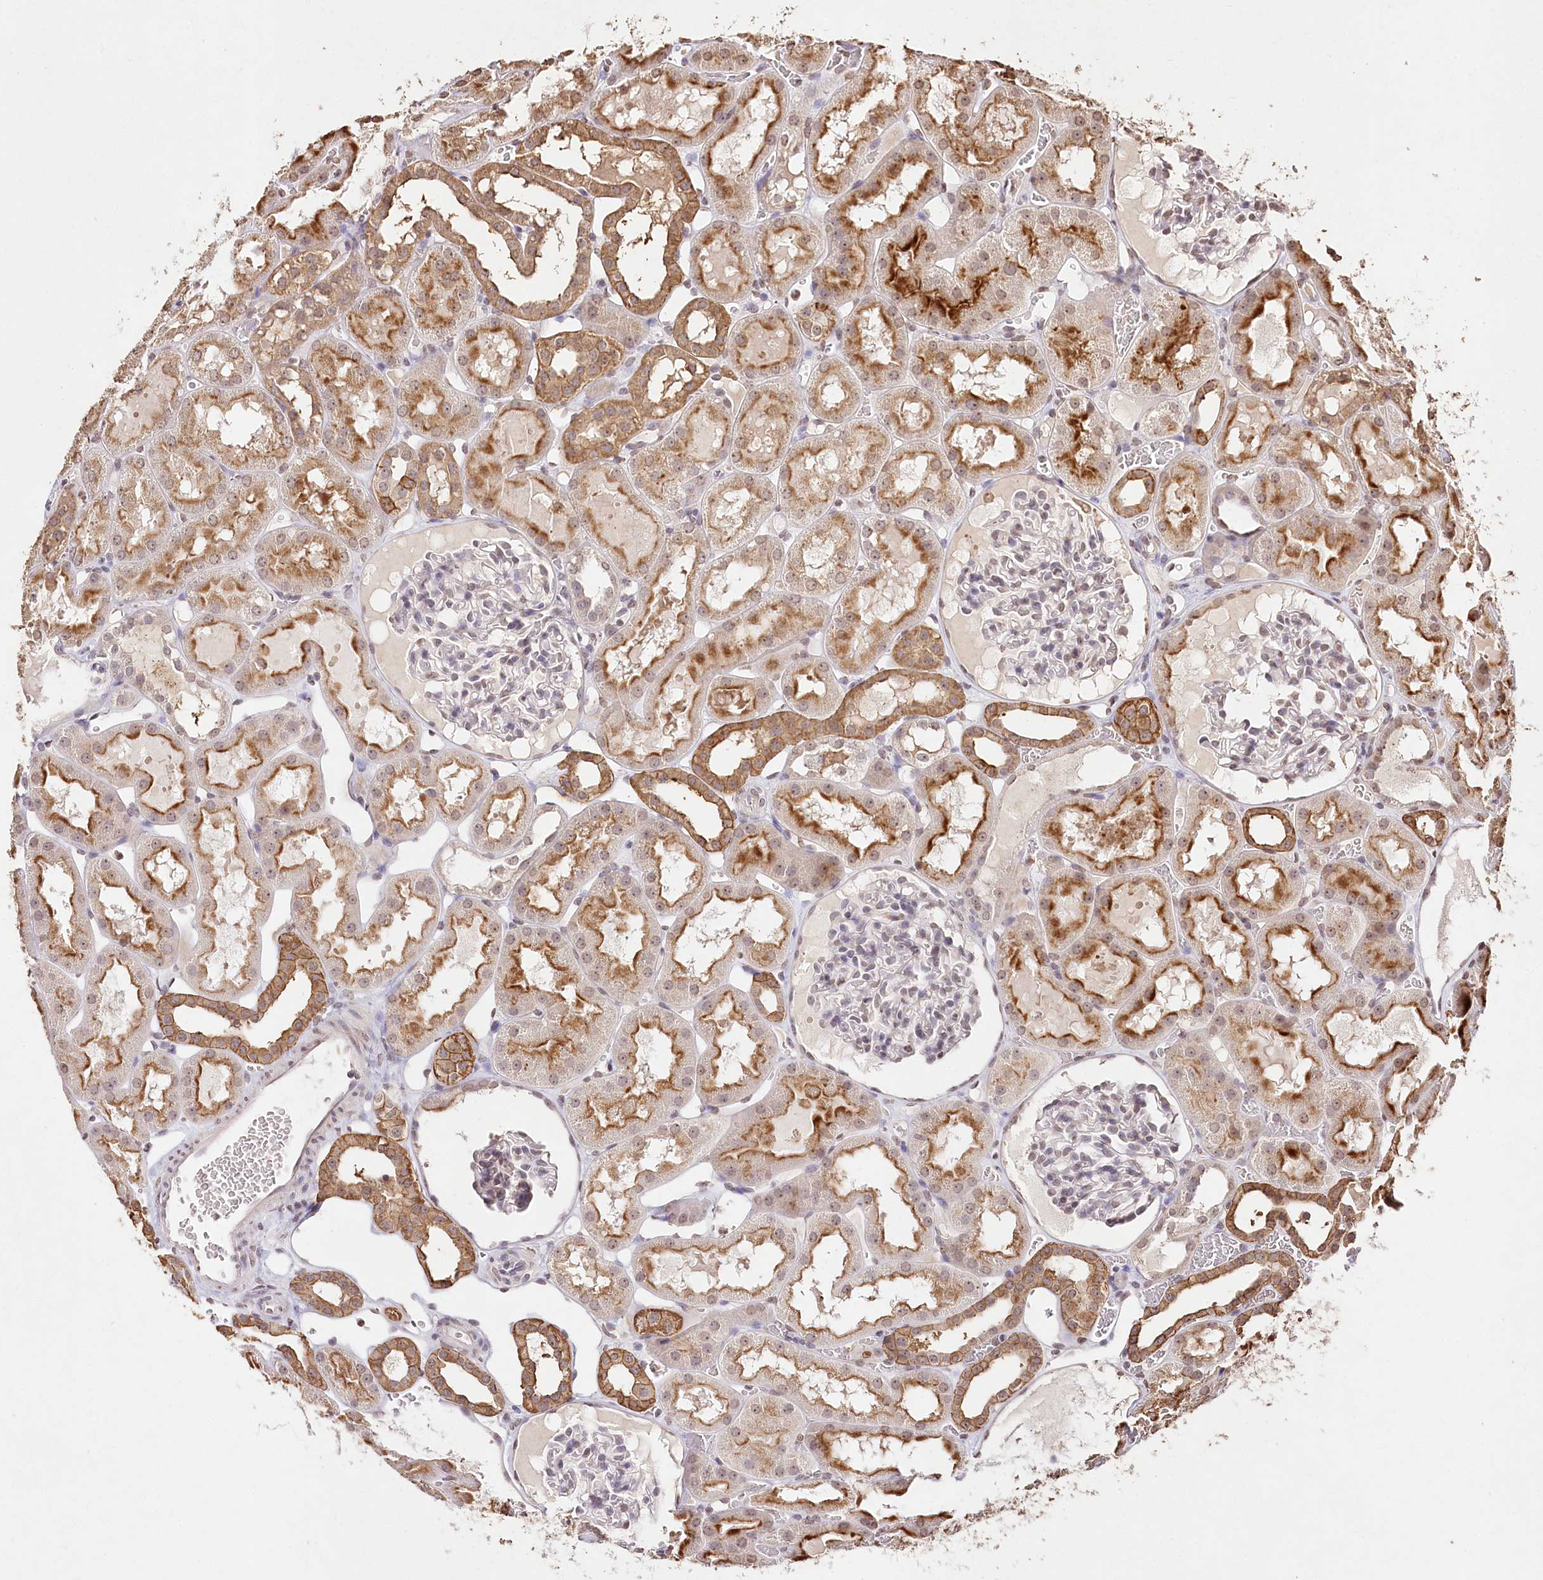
{"staining": {"intensity": "weak", "quantity": "25%-75%", "location": "nuclear"}, "tissue": "kidney", "cell_type": "Cells in glomeruli", "image_type": "normal", "snomed": [{"axis": "morphology", "description": "Normal tissue, NOS"}, {"axis": "topography", "description": "Kidney"}, {"axis": "topography", "description": "Urinary bladder"}], "caption": "A low amount of weak nuclear staining is identified in about 25%-75% of cells in glomeruli in normal kidney.", "gene": "DMXL1", "patient": {"sex": "male", "age": 16}}